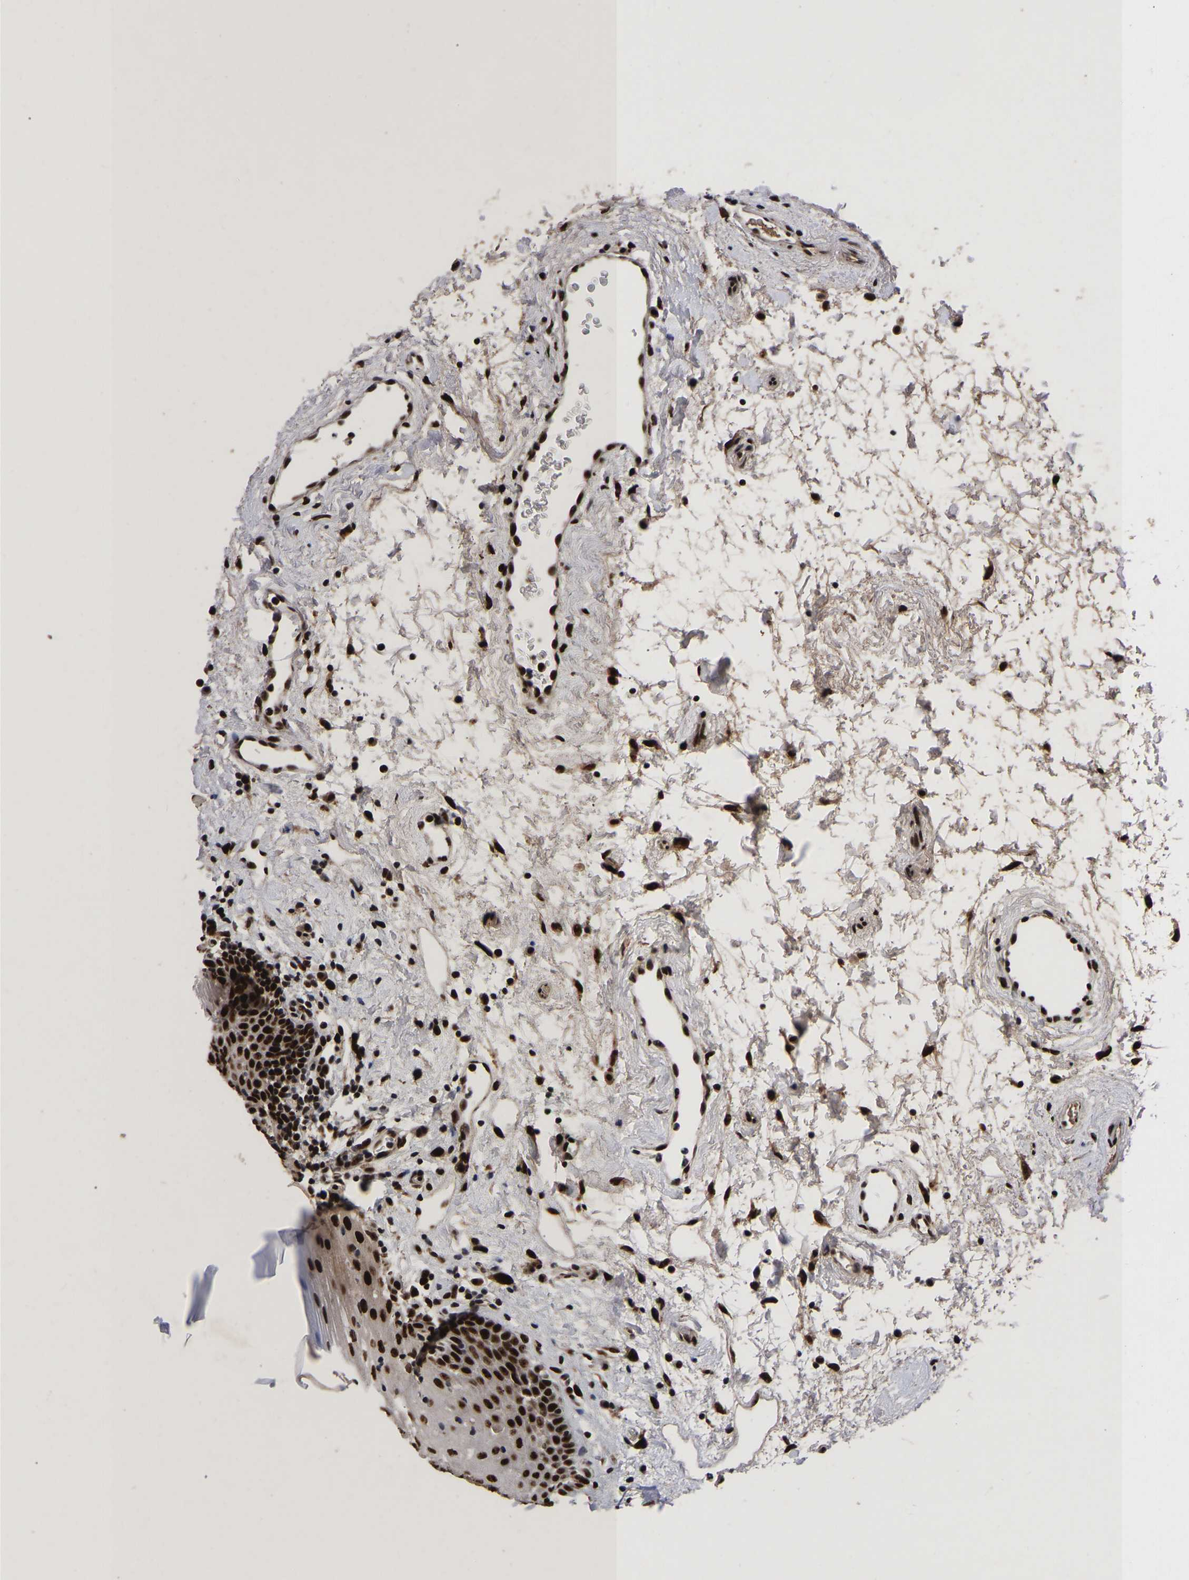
{"staining": {"intensity": "strong", "quantity": ">75%", "location": "nuclear"}, "tissue": "oral mucosa", "cell_type": "Squamous epithelial cells", "image_type": "normal", "snomed": [{"axis": "morphology", "description": "Normal tissue, NOS"}, {"axis": "topography", "description": "Oral tissue"}], "caption": "Protein staining of normal oral mucosa exhibits strong nuclear positivity in about >75% of squamous epithelial cells. Using DAB (brown) and hematoxylin (blue) stains, captured at high magnification using brightfield microscopy.", "gene": "JUNB", "patient": {"sex": "male", "age": 66}}